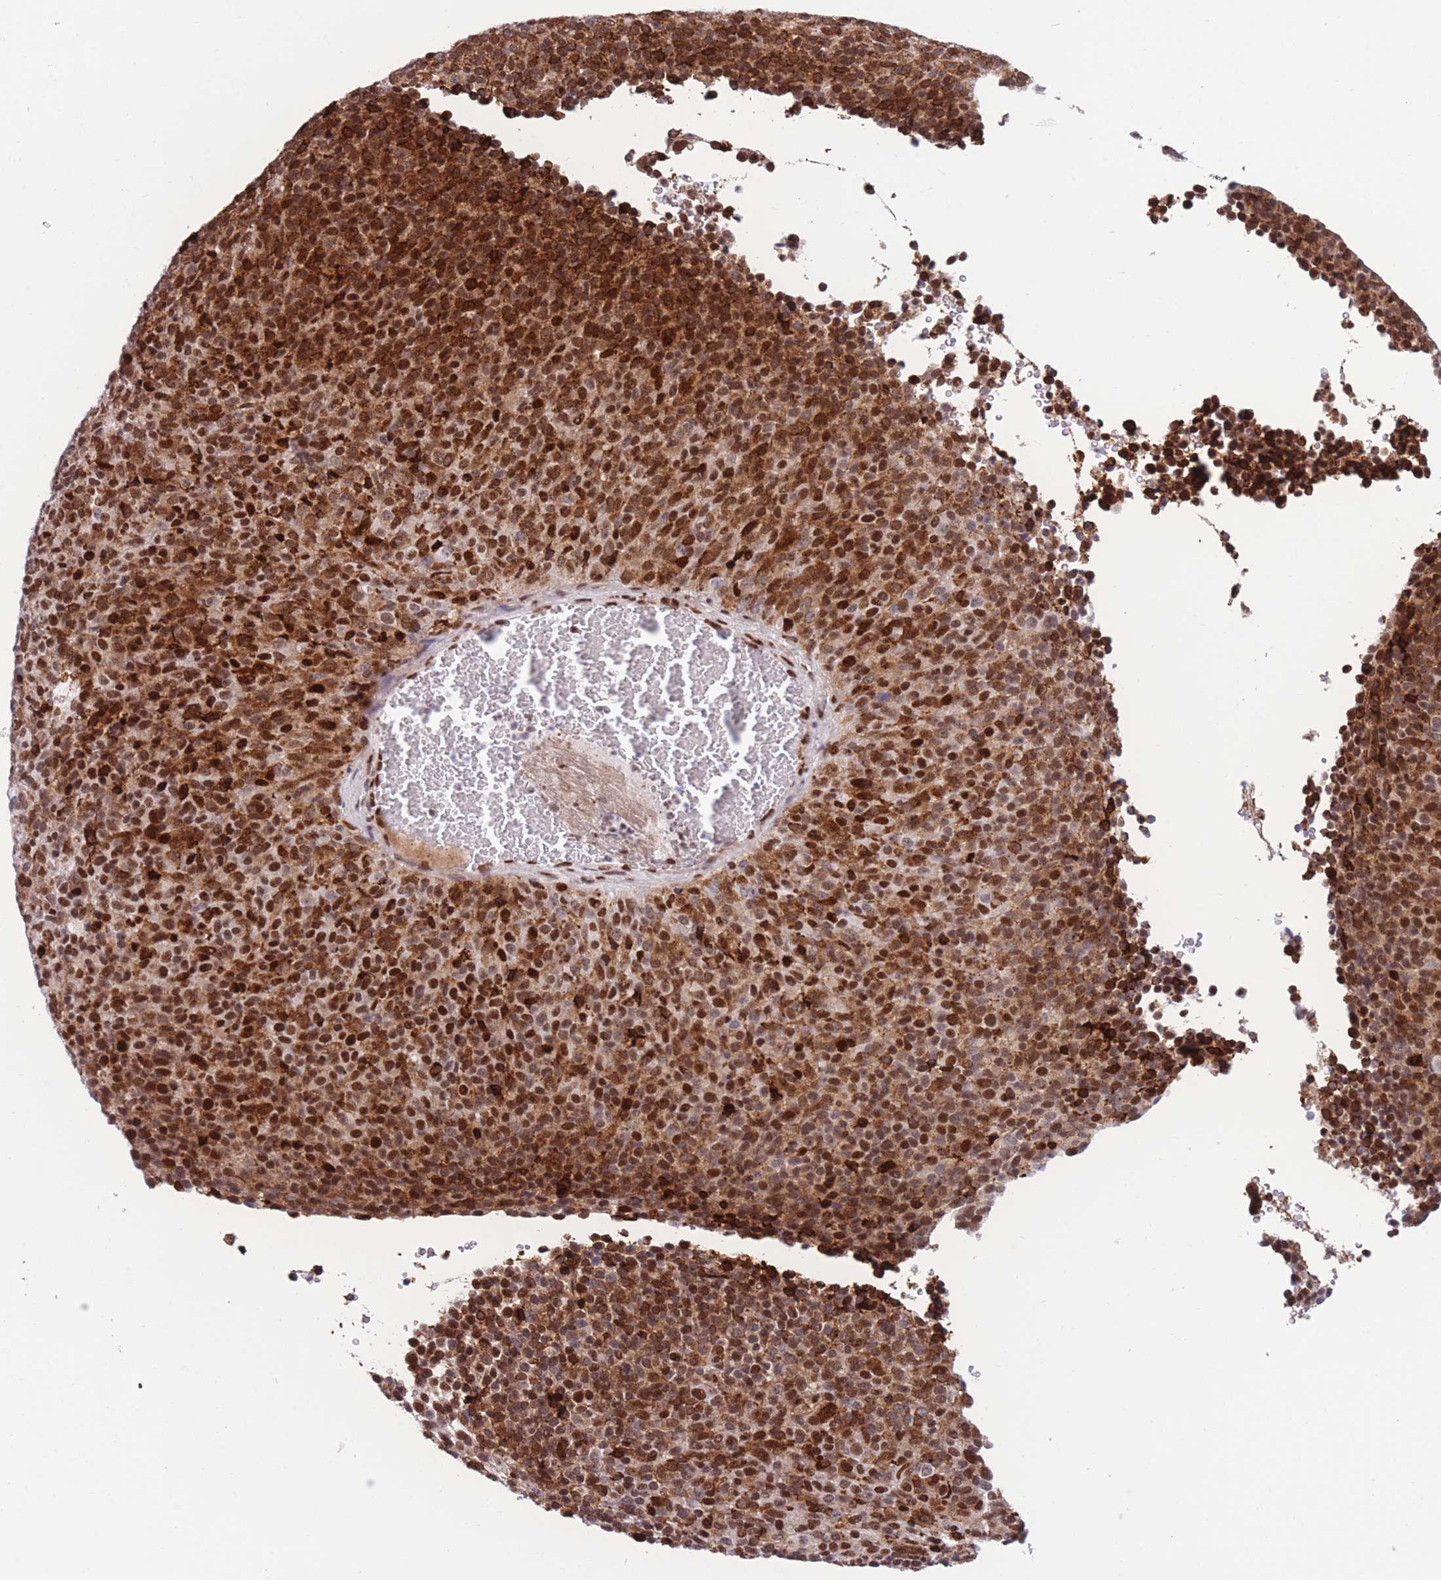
{"staining": {"intensity": "strong", "quantity": ">75%", "location": "cytoplasmic/membranous,nuclear"}, "tissue": "melanoma", "cell_type": "Tumor cells", "image_type": "cancer", "snomed": [{"axis": "morphology", "description": "Malignant melanoma, Metastatic site"}, {"axis": "topography", "description": "Brain"}], "caption": "Tumor cells reveal strong cytoplasmic/membranous and nuclear positivity in approximately >75% of cells in melanoma. (IHC, brightfield microscopy, high magnification).", "gene": "DNAJC3", "patient": {"sex": "female", "age": 56}}